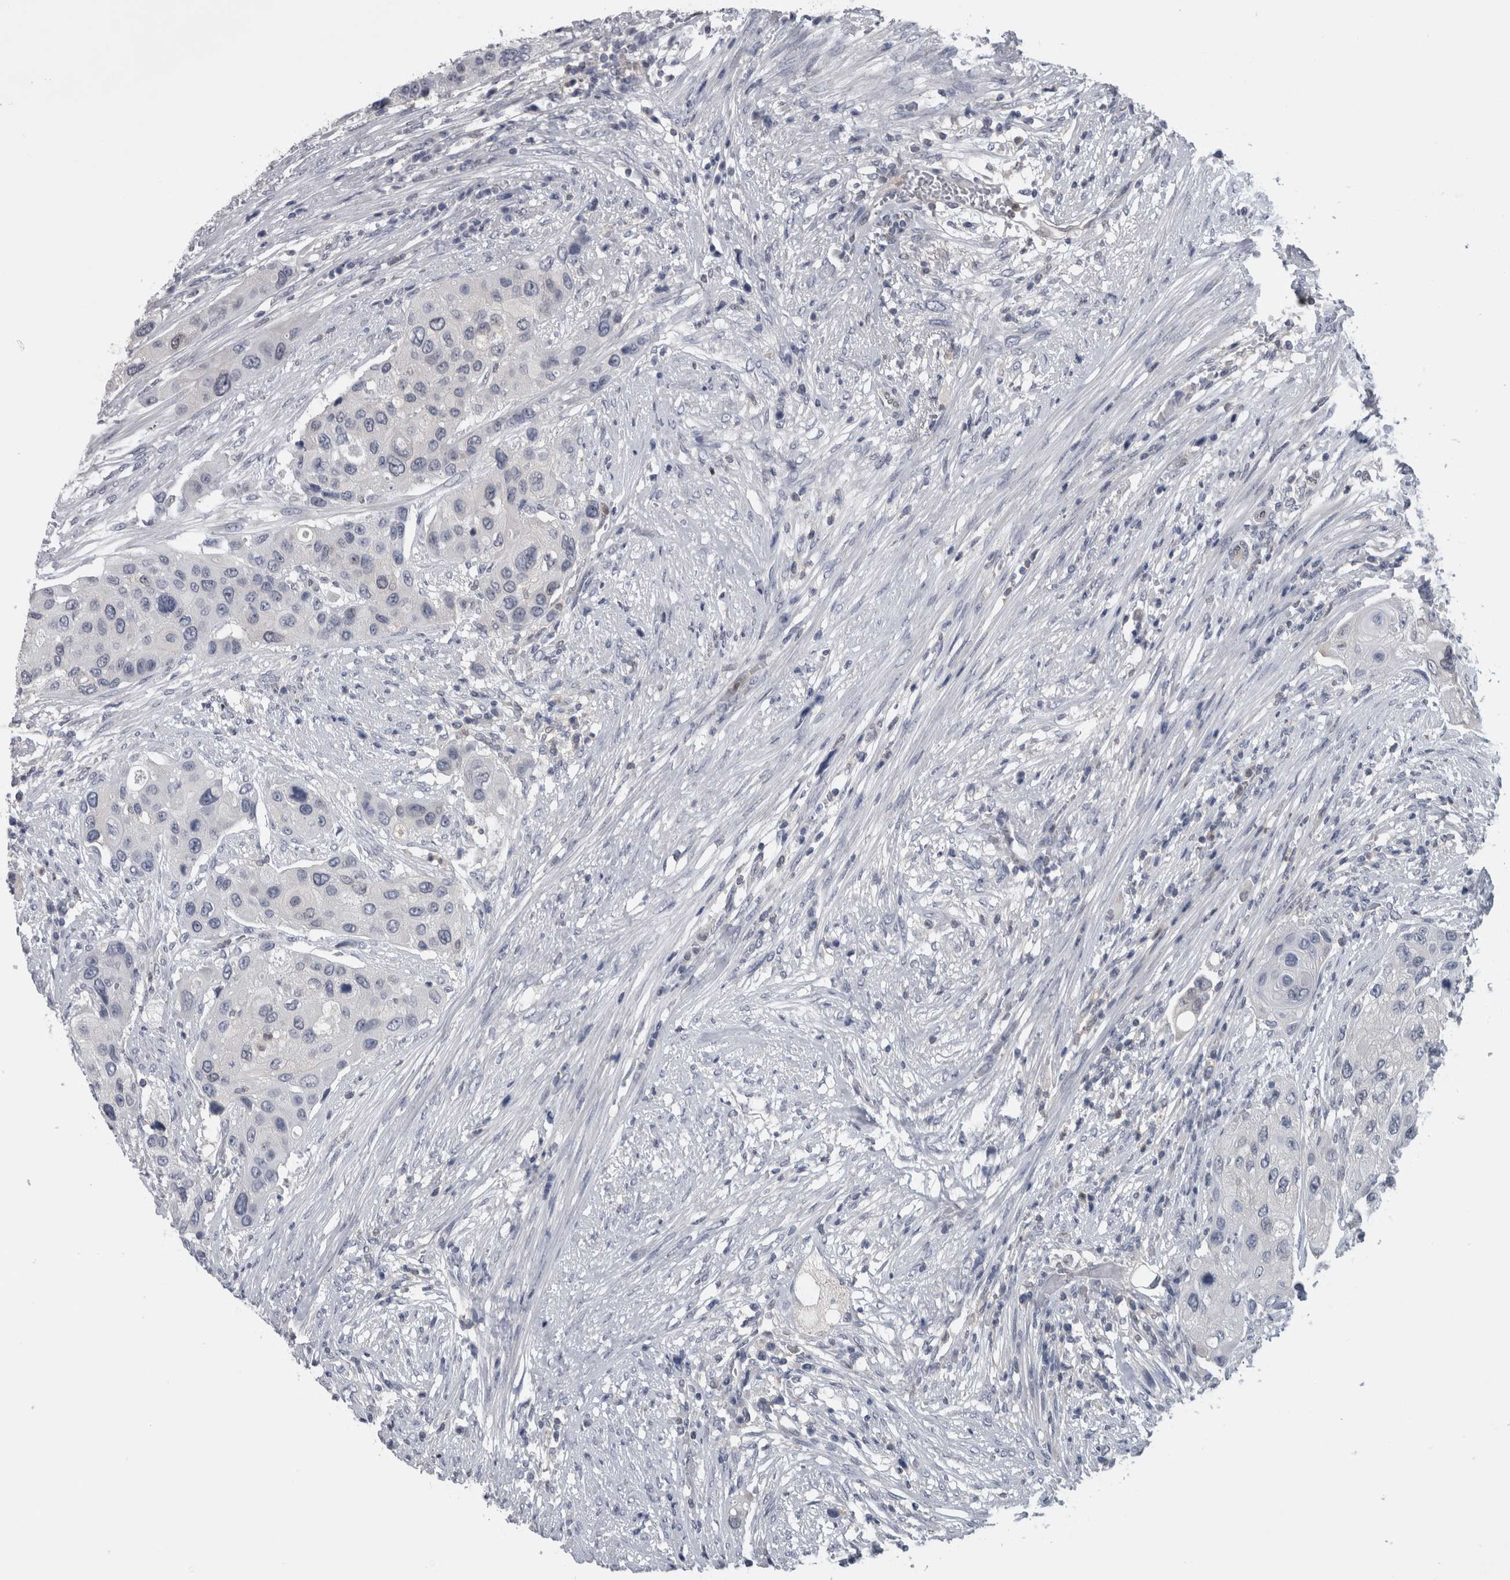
{"staining": {"intensity": "negative", "quantity": "none", "location": "none"}, "tissue": "urothelial cancer", "cell_type": "Tumor cells", "image_type": "cancer", "snomed": [{"axis": "morphology", "description": "Urothelial carcinoma, High grade"}, {"axis": "topography", "description": "Urinary bladder"}], "caption": "Urothelial cancer was stained to show a protein in brown. There is no significant expression in tumor cells.", "gene": "NAPRT", "patient": {"sex": "female", "age": 56}}